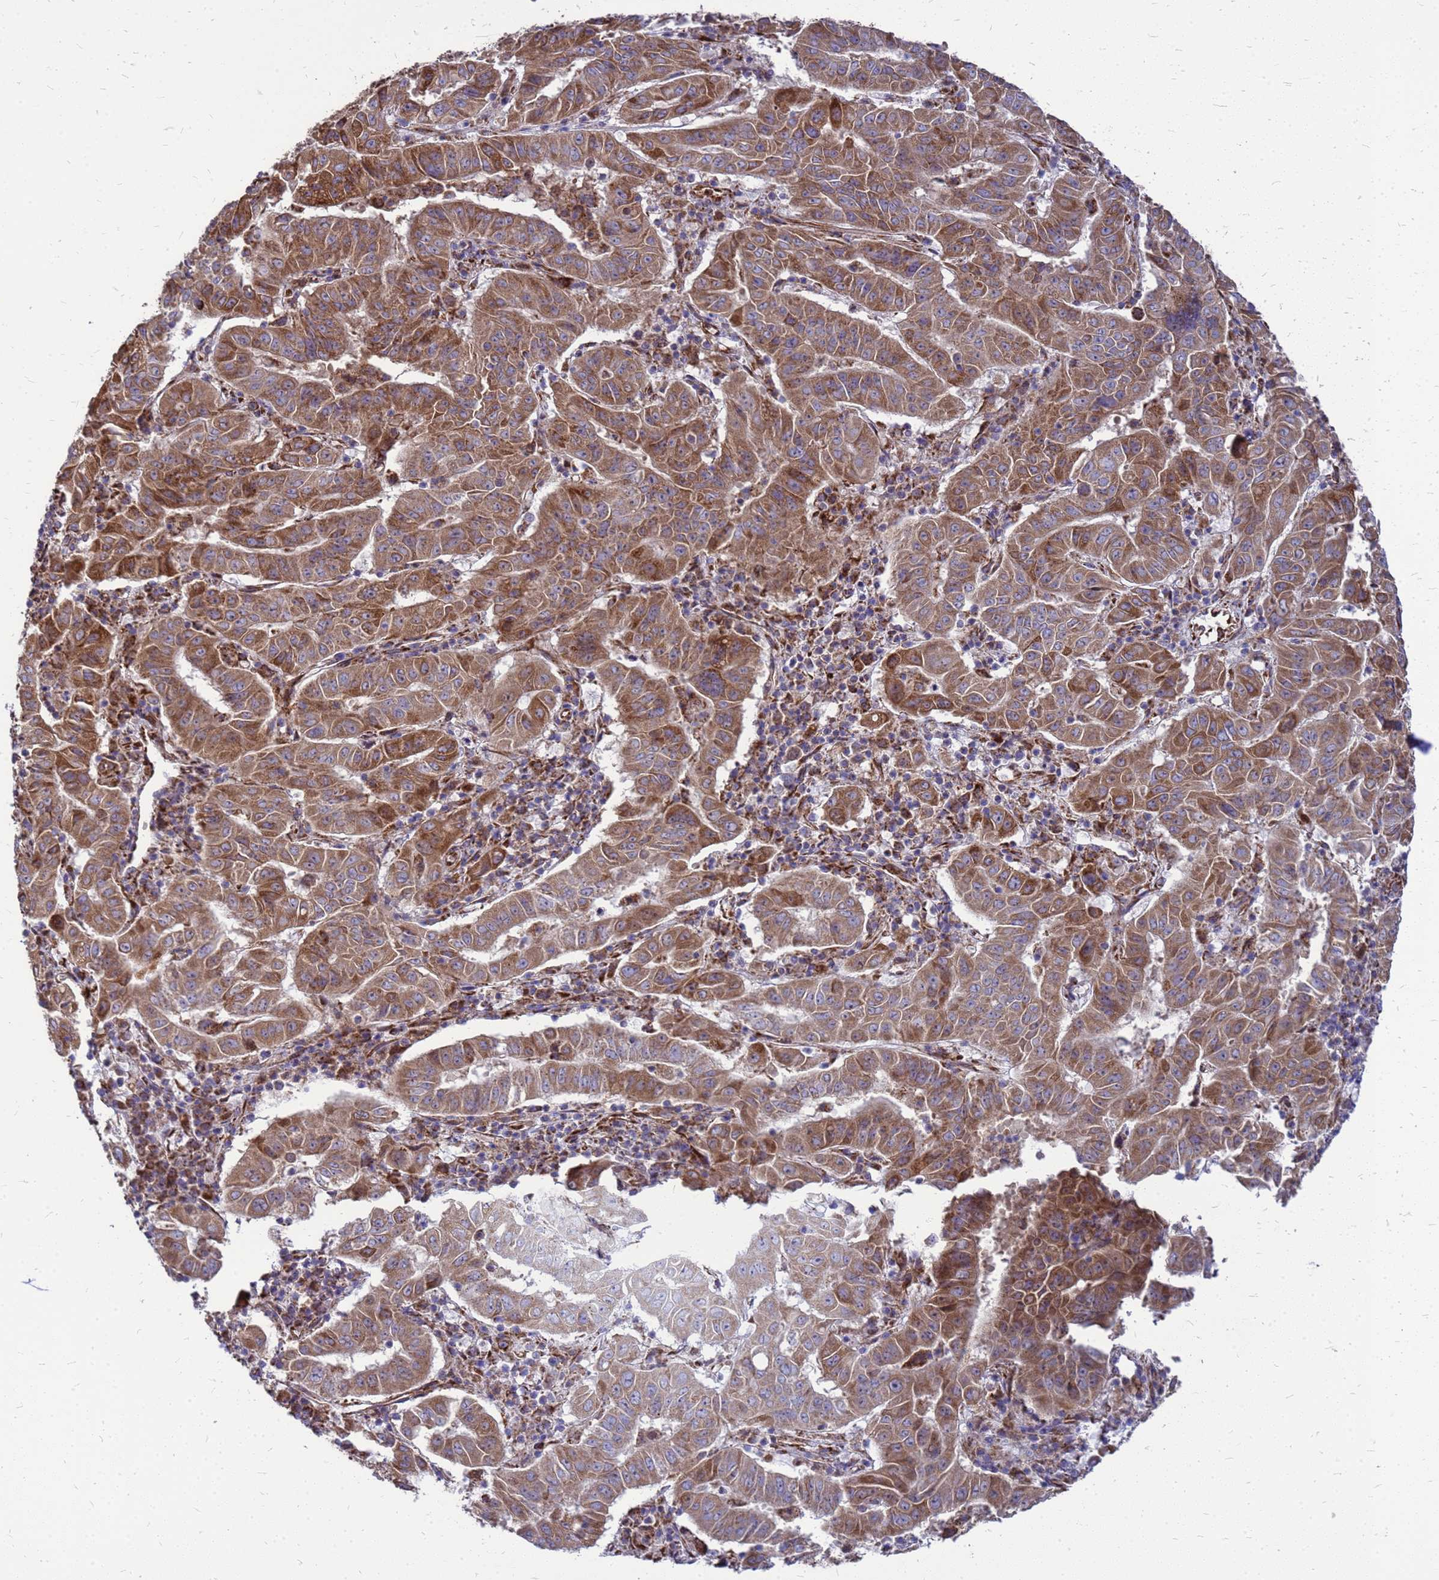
{"staining": {"intensity": "moderate", "quantity": ">75%", "location": "cytoplasmic/membranous"}, "tissue": "pancreatic cancer", "cell_type": "Tumor cells", "image_type": "cancer", "snomed": [{"axis": "morphology", "description": "Adenocarcinoma, NOS"}, {"axis": "topography", "description": "Pancreas"}], "caption": "A medium amount of moderate cytoplasmic/membranous expression is present in approximately >75% of tumor cells in pancreatic cancer (adenocarcinoma) tissue. (DAB (3,3'-diaminobenzidine) IHC with brightfield microscopy, high magnification).", "gene": "FSTL4", "patient": {"sex": "male", "age": 63}}